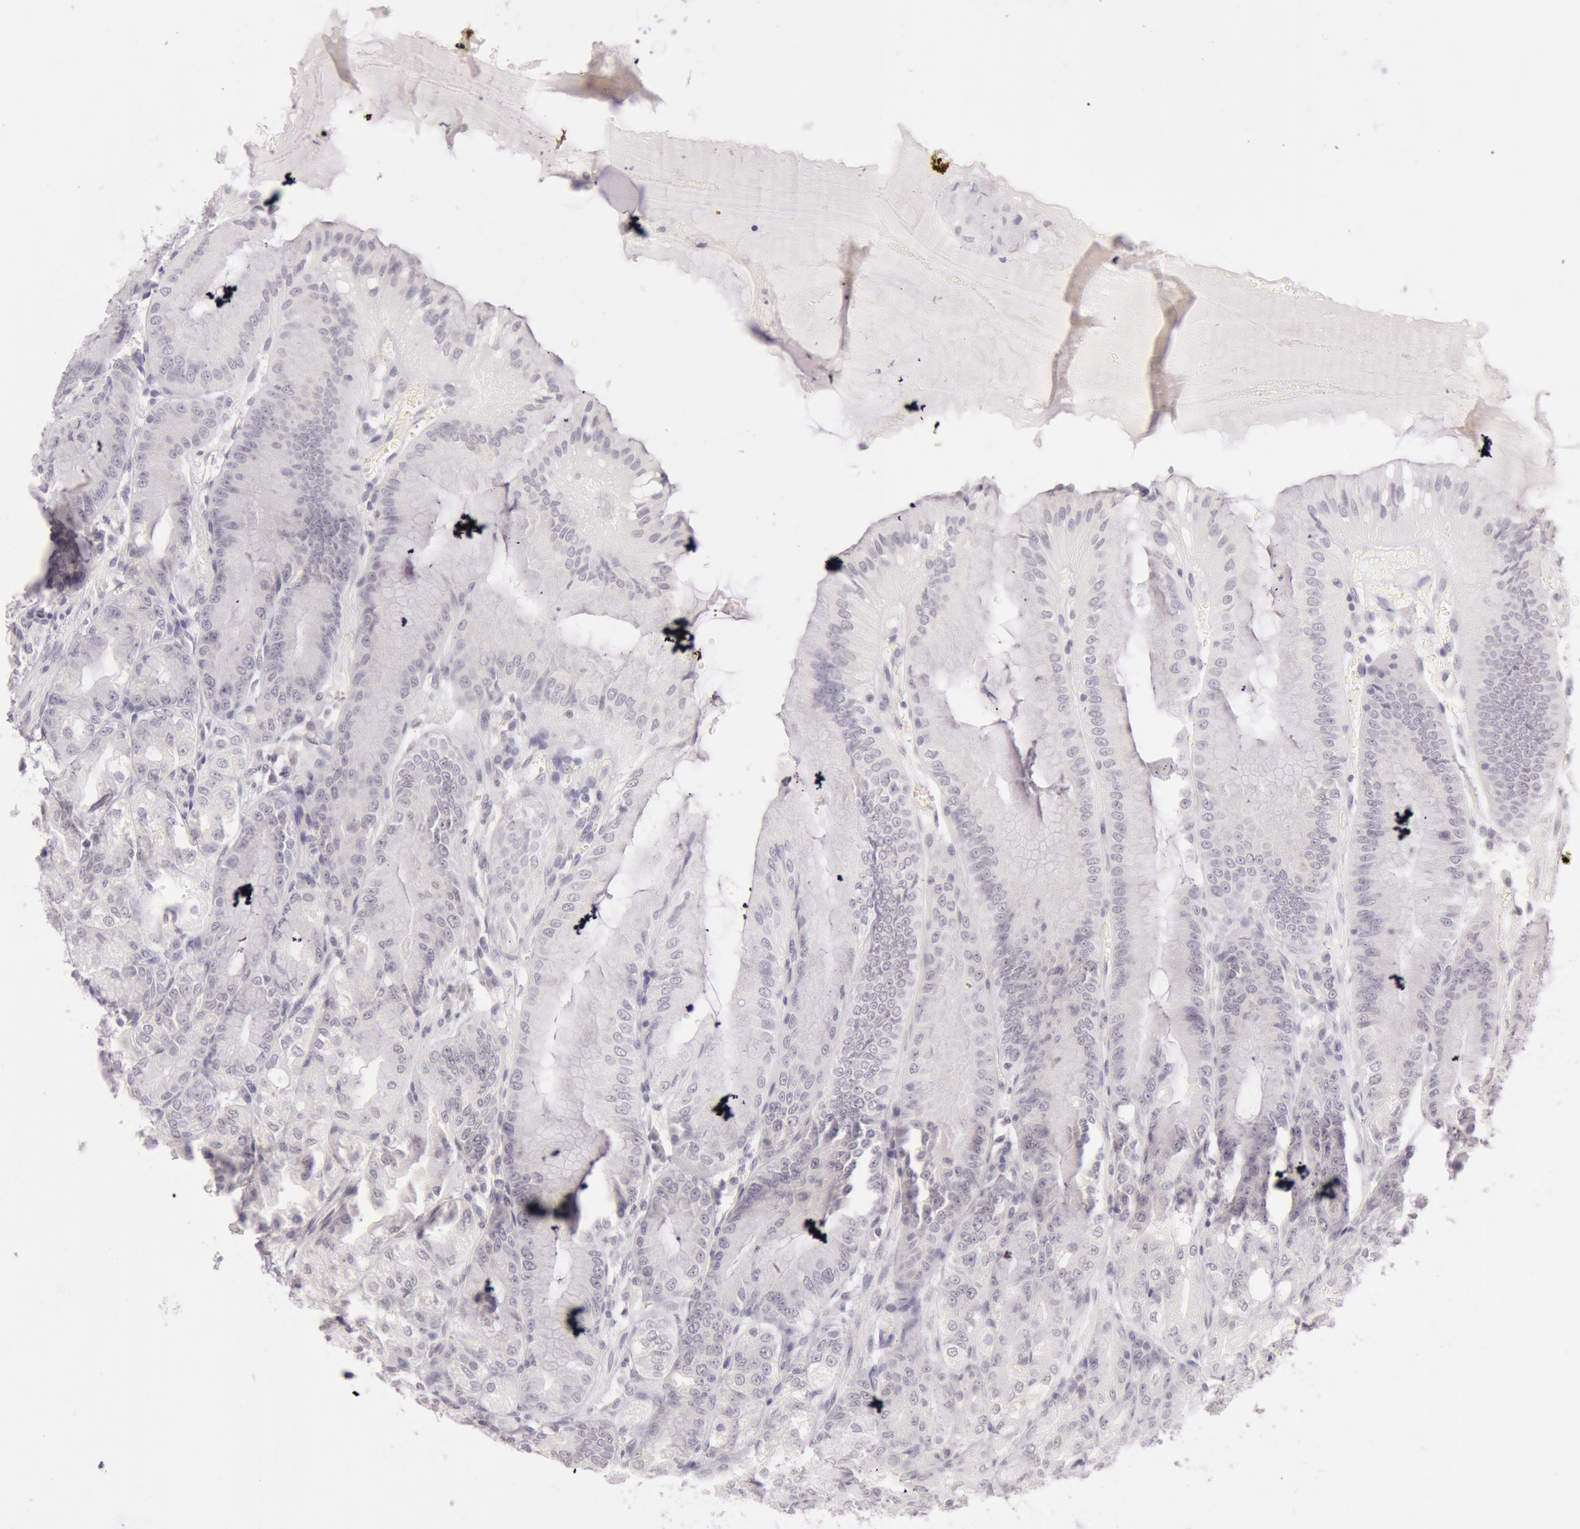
{"staining": {"intensity": "negative", "quantity": "none", "location": "none"}, "tissue": "stomach", "cell_type": "Glandular cells", "image_type": "normal", "snomed": [{"axis": "morphology", "description": "Normal tissue, NOS"}, {"axis": "topography", "description": "Stomach, lower"}], "caption": "DAB immunohistochemical staining of normal human stomach demonstrates no significant positivity in glandular cells. (Brightfield microscopy of DAB (3,3'-diaminobenzidine) immunohistochemistry at high magnification).", "gene": "RBMY1A1", "patient": {"sex": "male", "age": 71}}